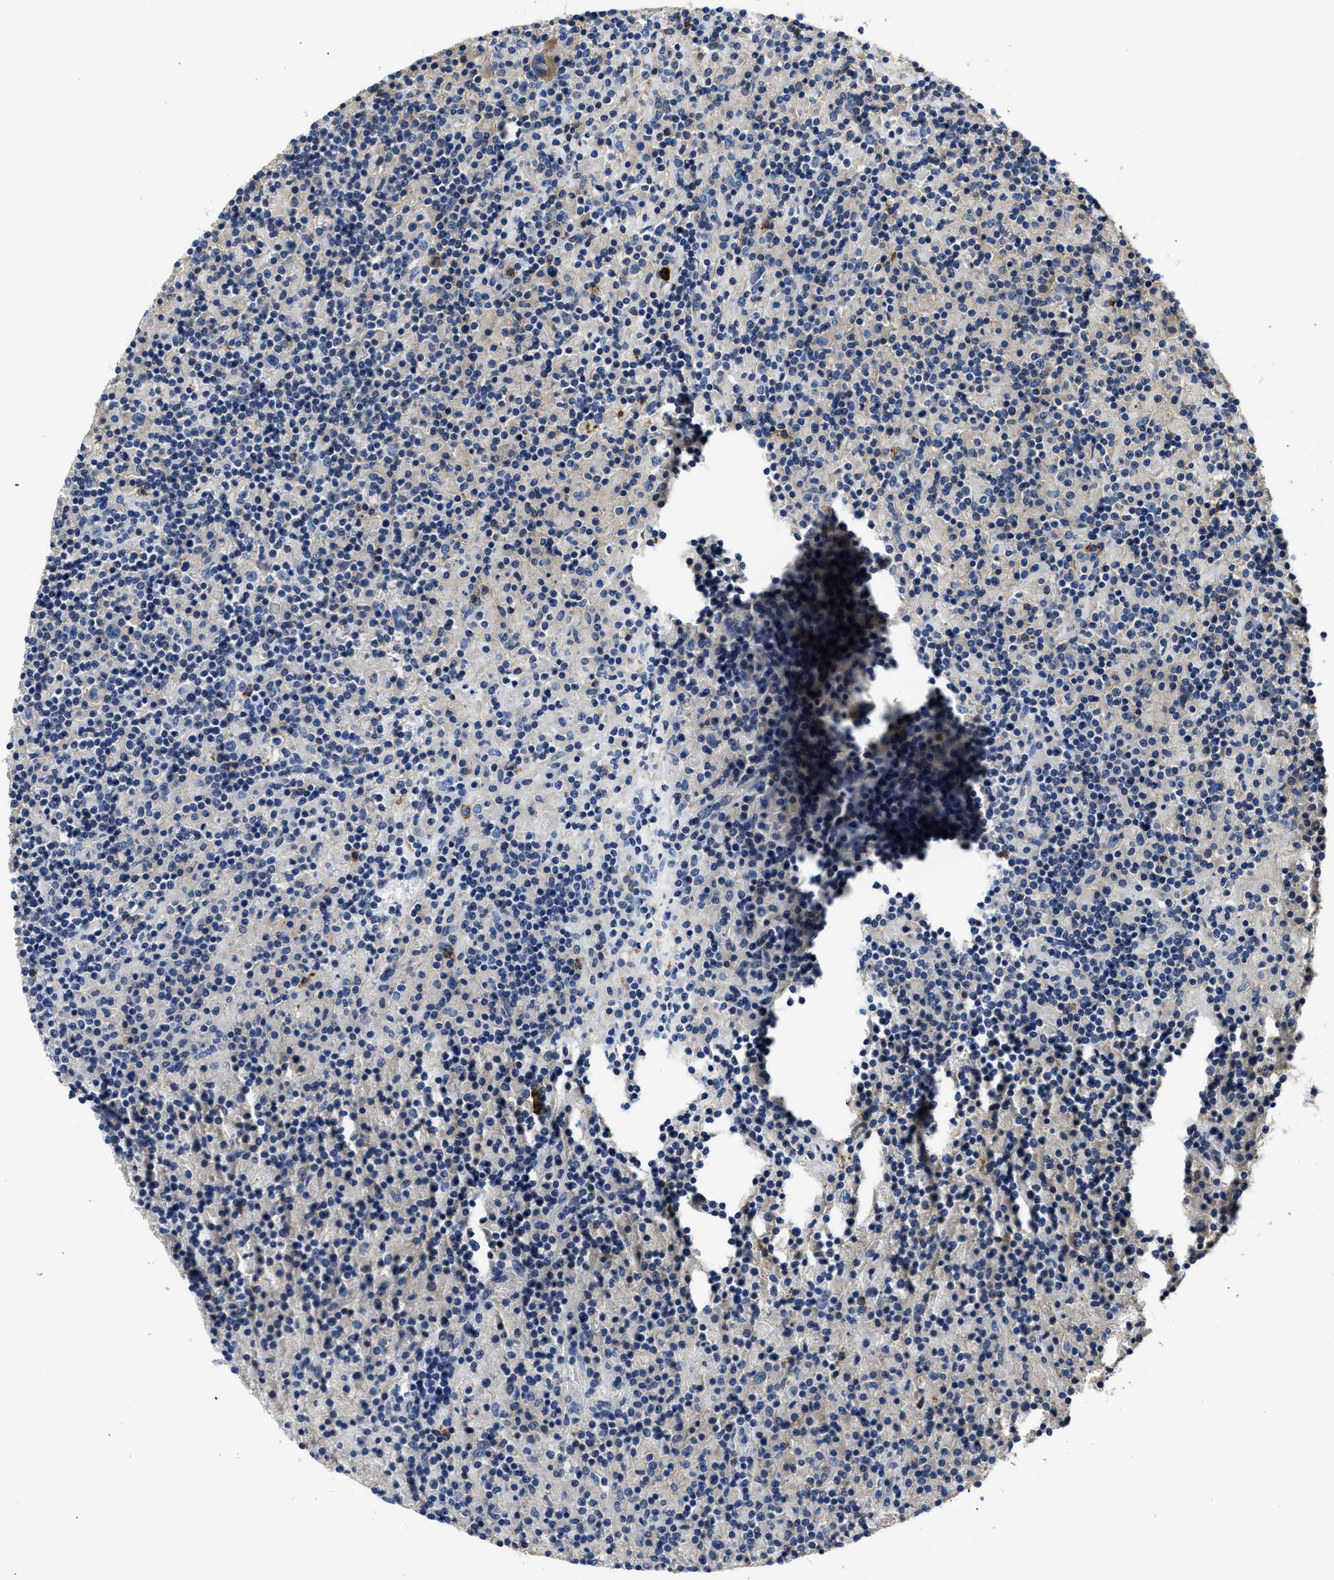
{"staining": {"intensity": "negative", "quantity": "none", "location": "none"}, "tissue": "lymphoma", "cell_type": "Tumor cells", "image_type": "cancer", "snomed": [{"axis": "morphology", "description": "Hodgkin's disease, NOS"}, {"axis": "topography", "description": "Lymph node"}], "caption": "Hodgkin's disease was stained to show a protein in brown. There is no significant positivity in tumor cells. (DAB immunohistochemistry (IHC) with hematoxylin counter stain).", "gene": "TRAF6", "patient": {"sex": "male", "age": 70}}